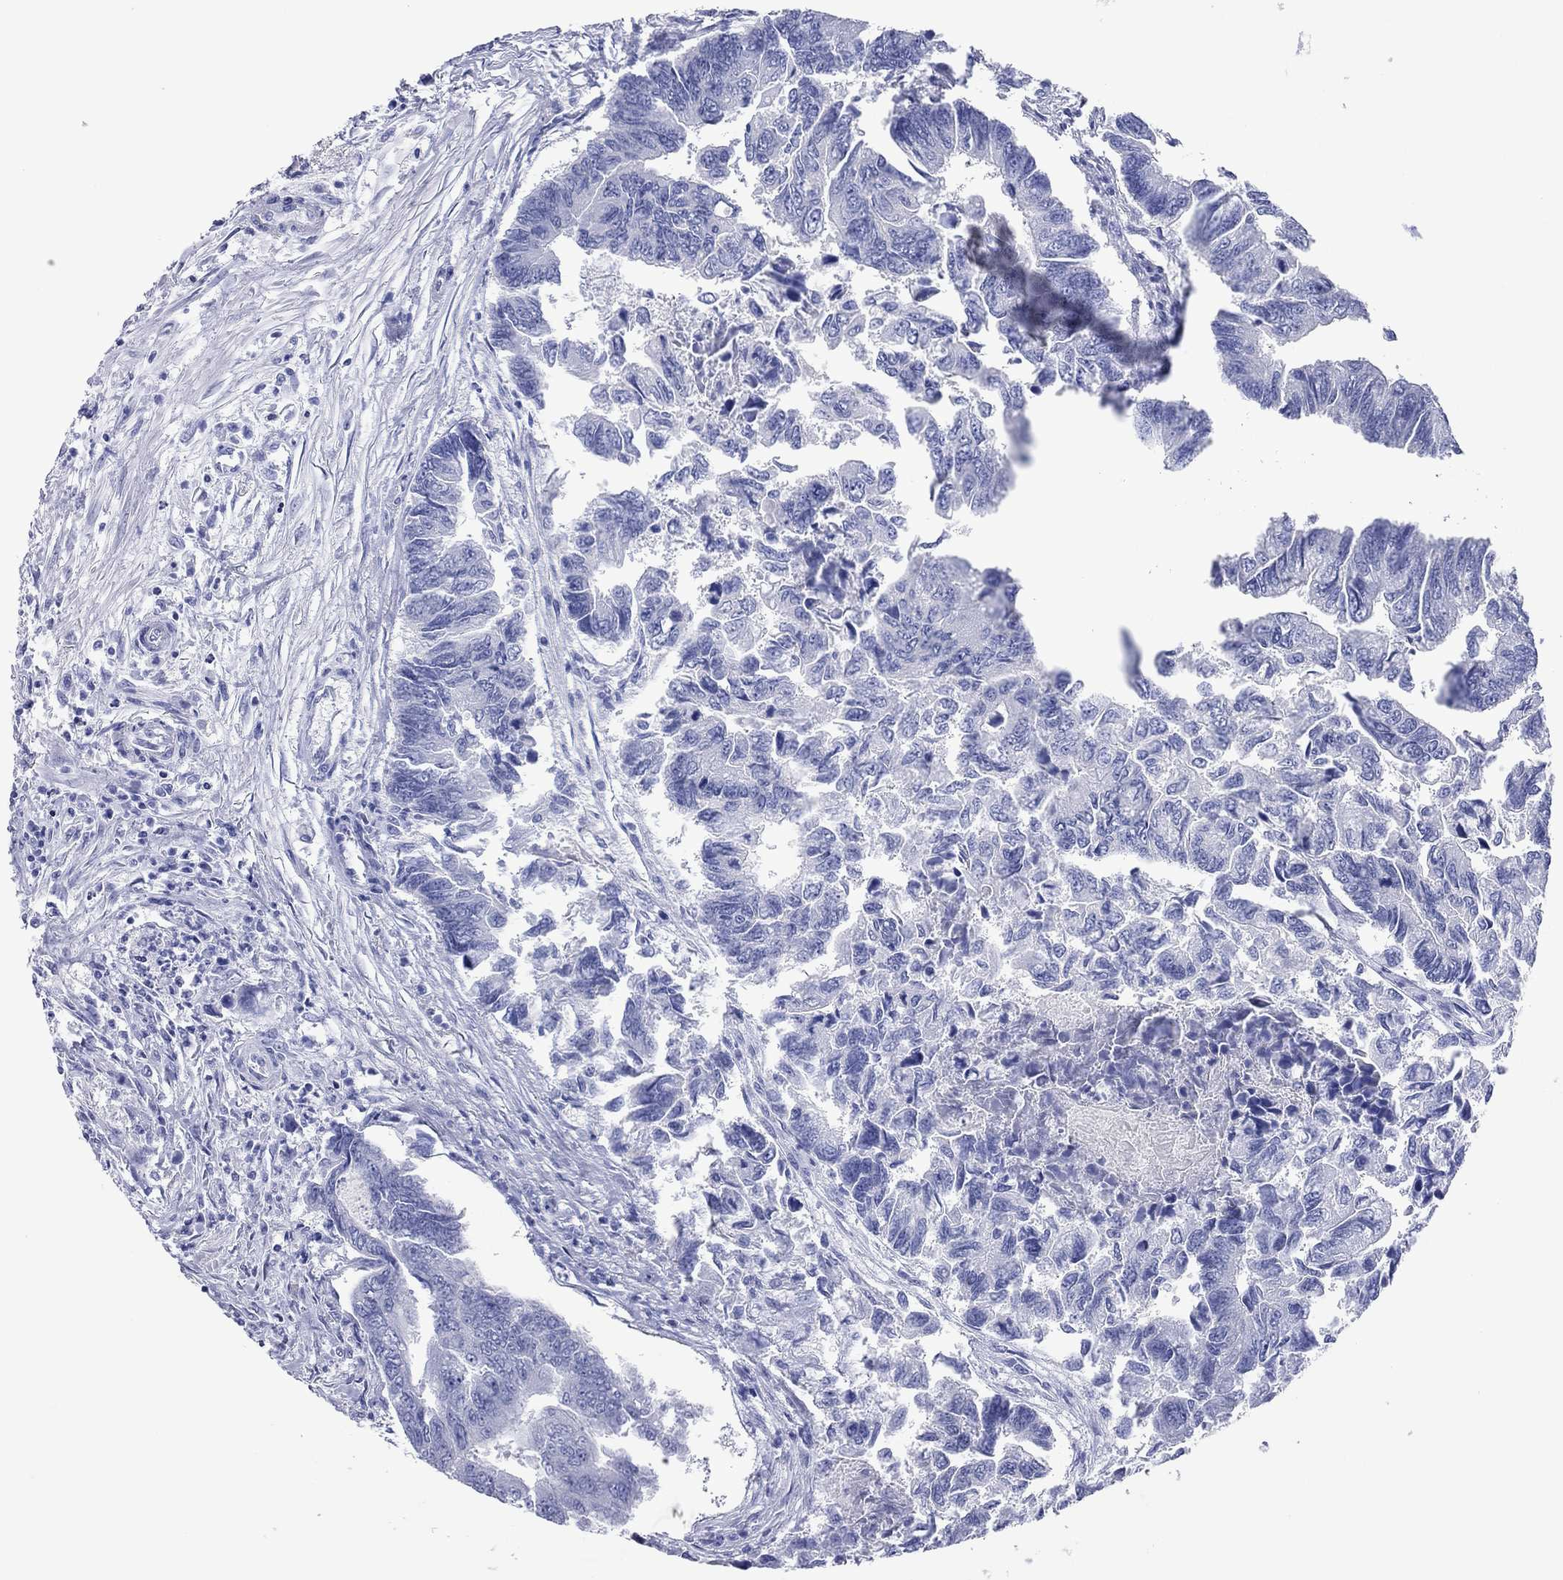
{"staining": {"intensity": "negative", "quantity": "none", "location": "none"}, "tissue": "colorectal cancer", "cell_type": "Tumor cells", "image_type": "cancer", "snomed": [{"axis": "morphology", "description": "Adenocarcinoma, NOS"}, {"axis": "topography", "description": "Colon"}], "caption": "Colorectal adenocarcinoma was stained to show a protein in brown. There is no significant positivity in tumor cells.", "gene": "VSIG10", "patient": {"sex": "female", "age": 65}}